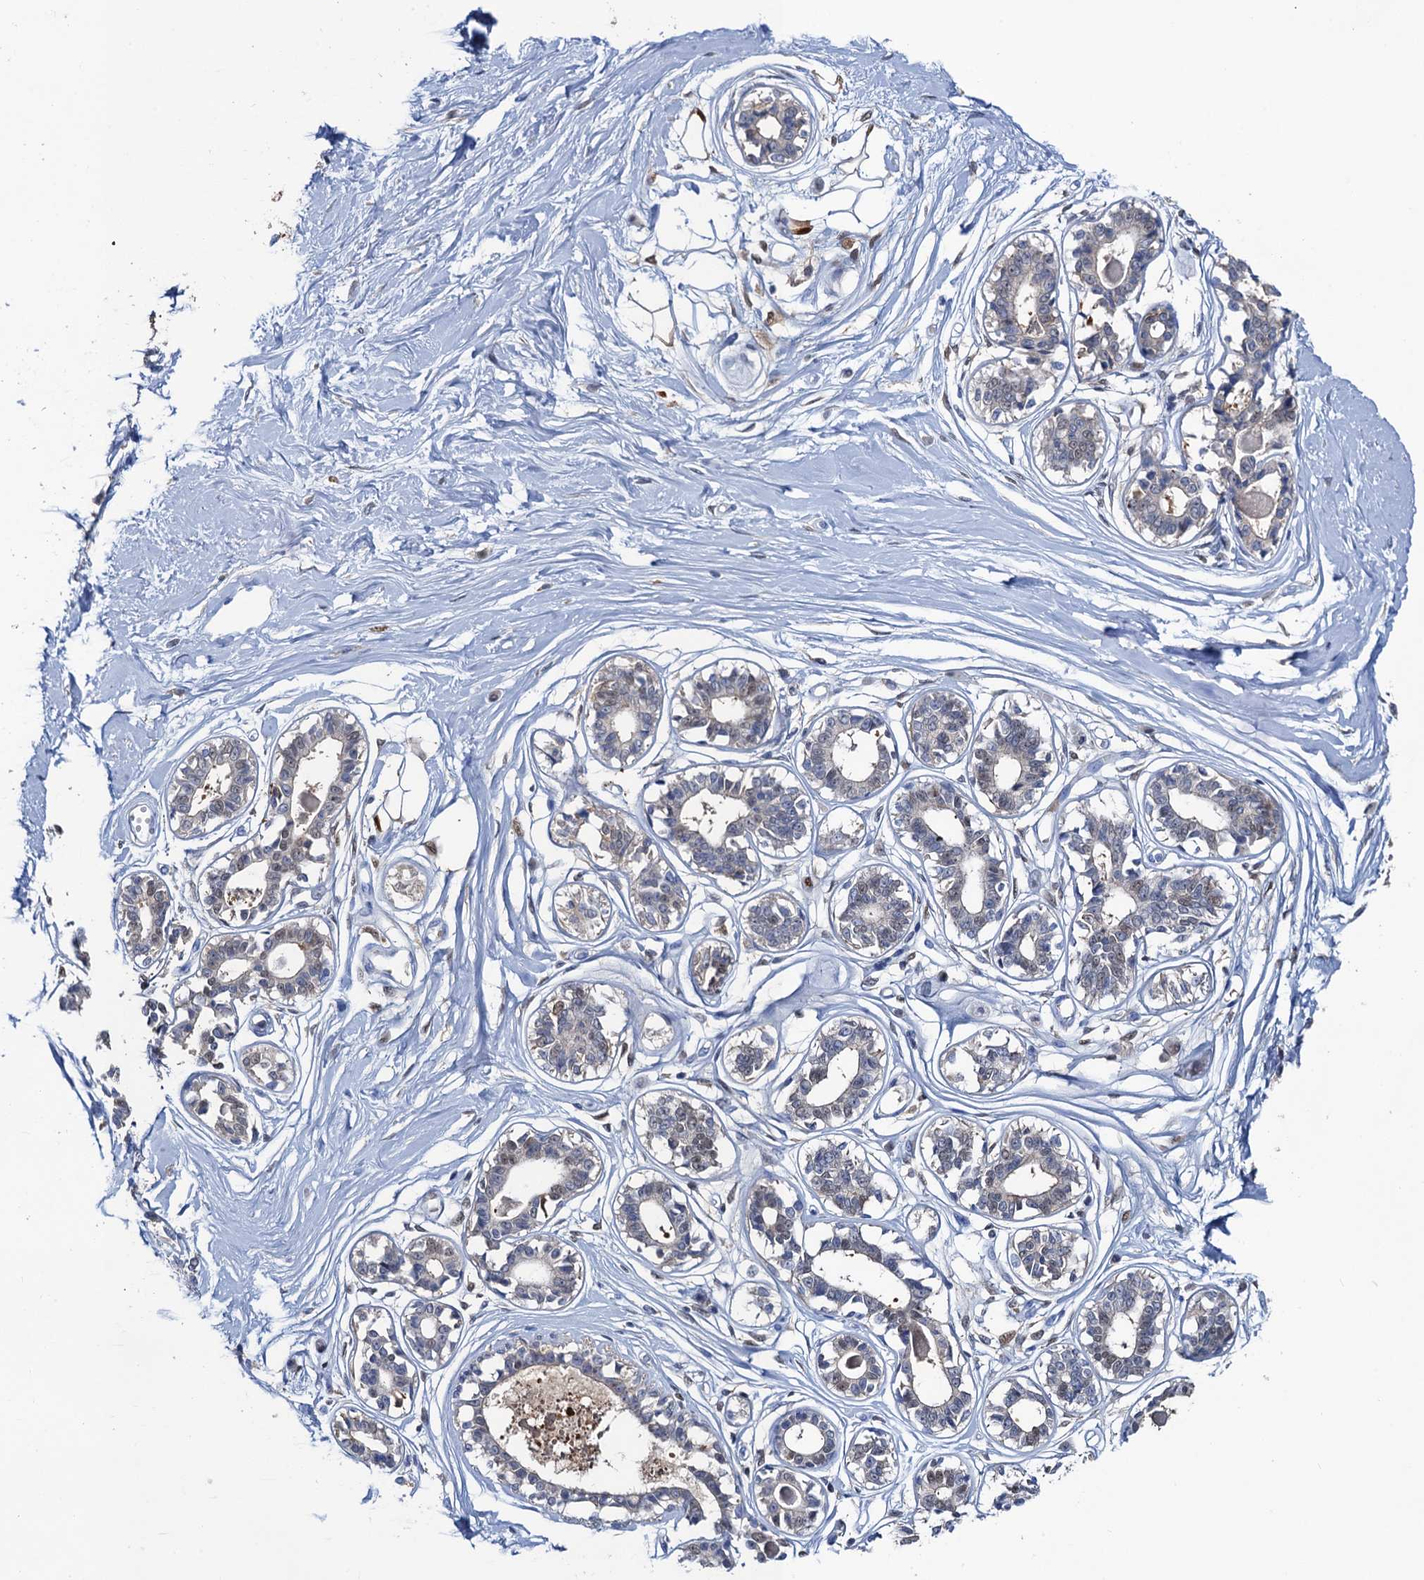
{"staining": {"intensity": "negative", "quantity": "none", "location": "none"}, "tissue": "breast", "cell_type": "Adipocytes", "image_type": "normal", "snomed": [{"axis": "morphology", "description": "Normal tissue, NOS"}, {"axis": "topography", "description": "Breast"}], "caption": "Immunohistochemistry (IHC) micrograph of normal breast stained for a protein (brown), which shows no expression in adipocytes.", "gene": "FAH", "patient": {"sex": "female", "age": 45}}